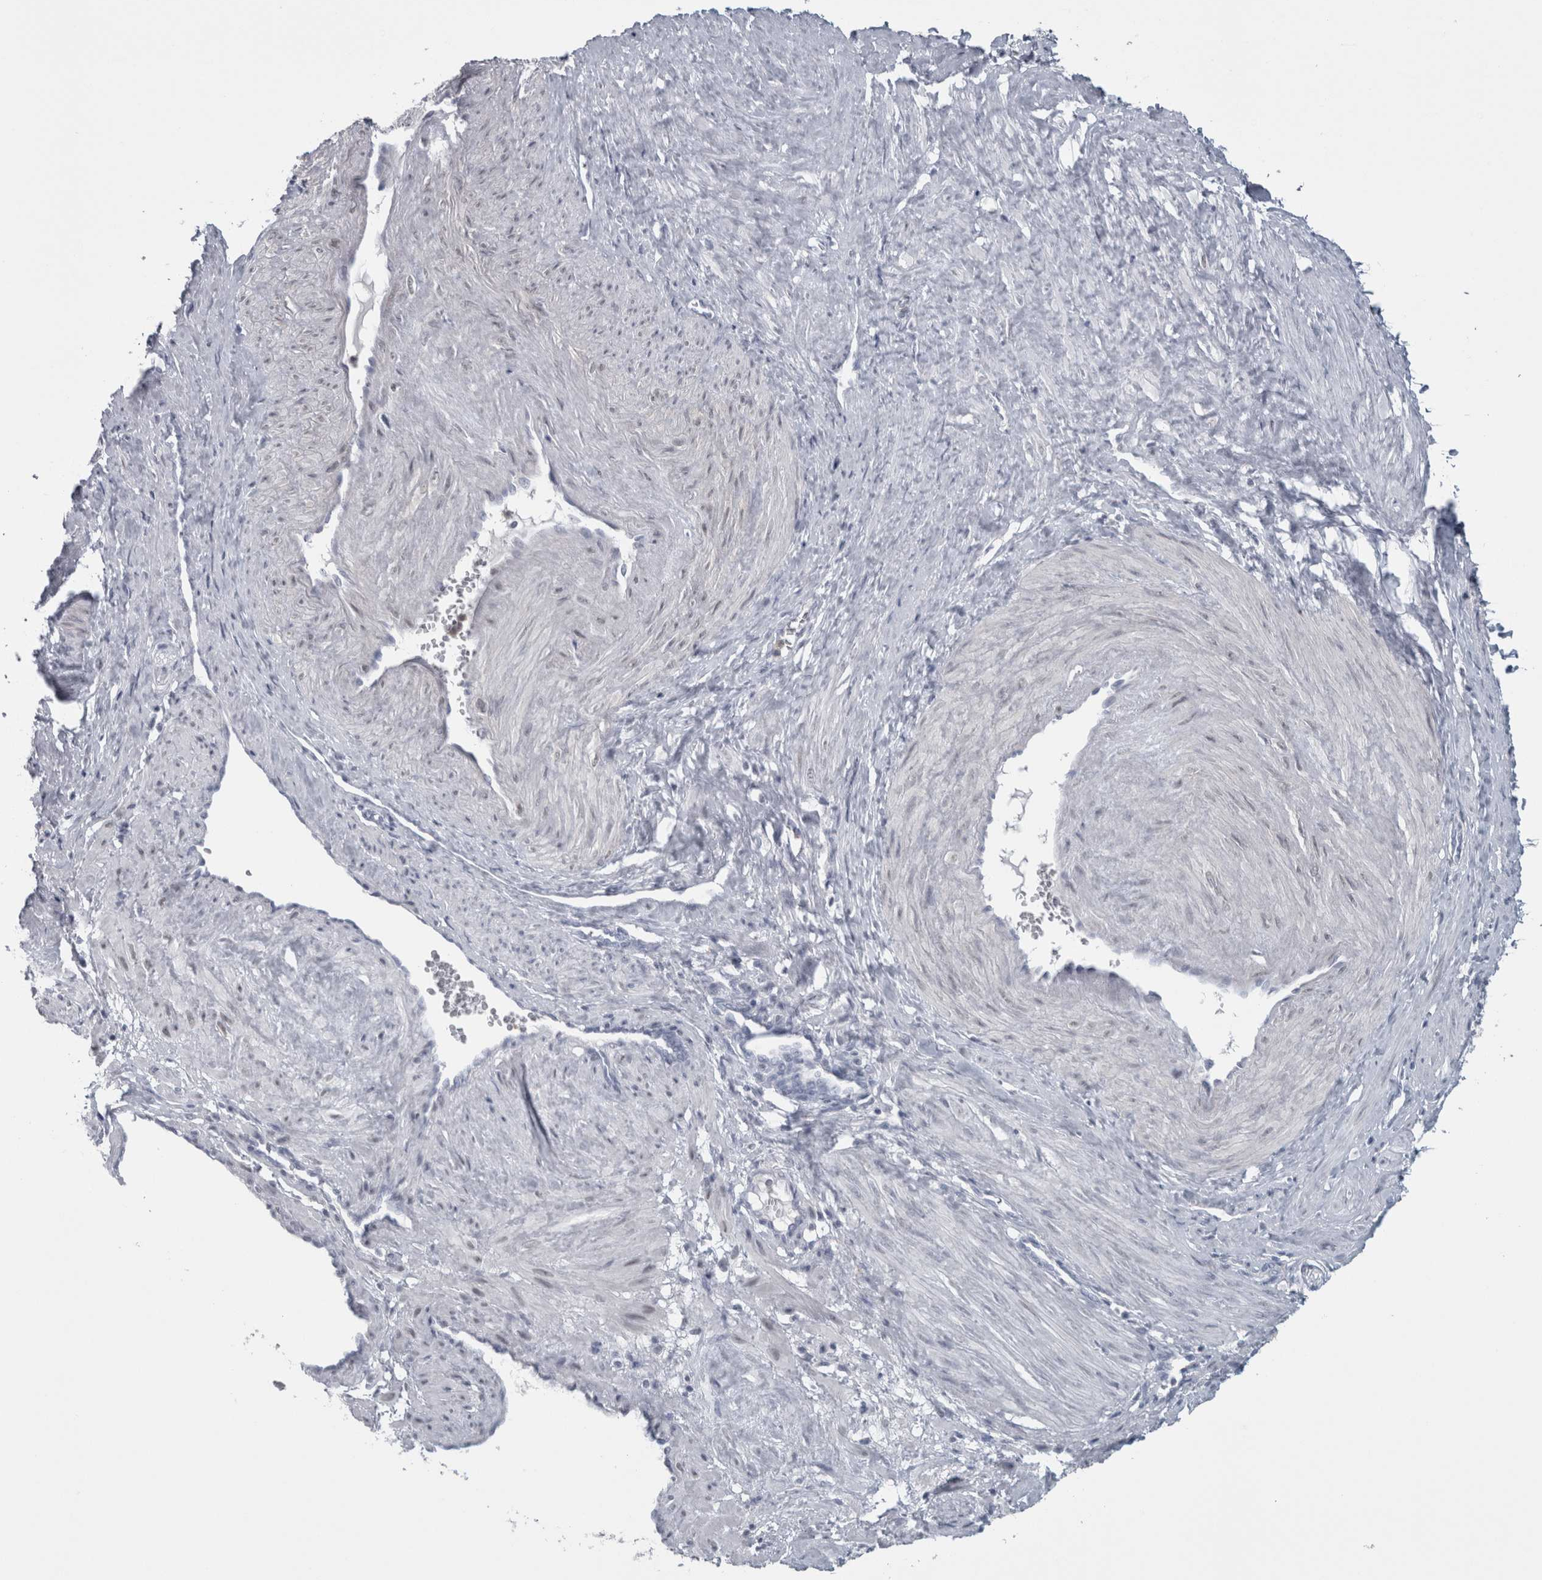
{"staining": {"intensity": "negative", "quantity": "none", "location": "none"}, "tissue": "smooth muscle", "cell_type": "Smooth muscle cells", "image_type": "normal", "snomed": [{"axis": "morphology", "description": "Normal tissue, NOS"}, {"axis": "topography", "description": "Endometrium"}], "caption": "Smooth muscle cells are negative for protein expression in normal human smooth muscle. The staining is performed using DAB (3,3'-diaminobenzidine) brown chromogen with nuclei counter-stained in using hematoxylin.", "gene": "PLIN1", "patient": {"sex": "female", "age": 33}}